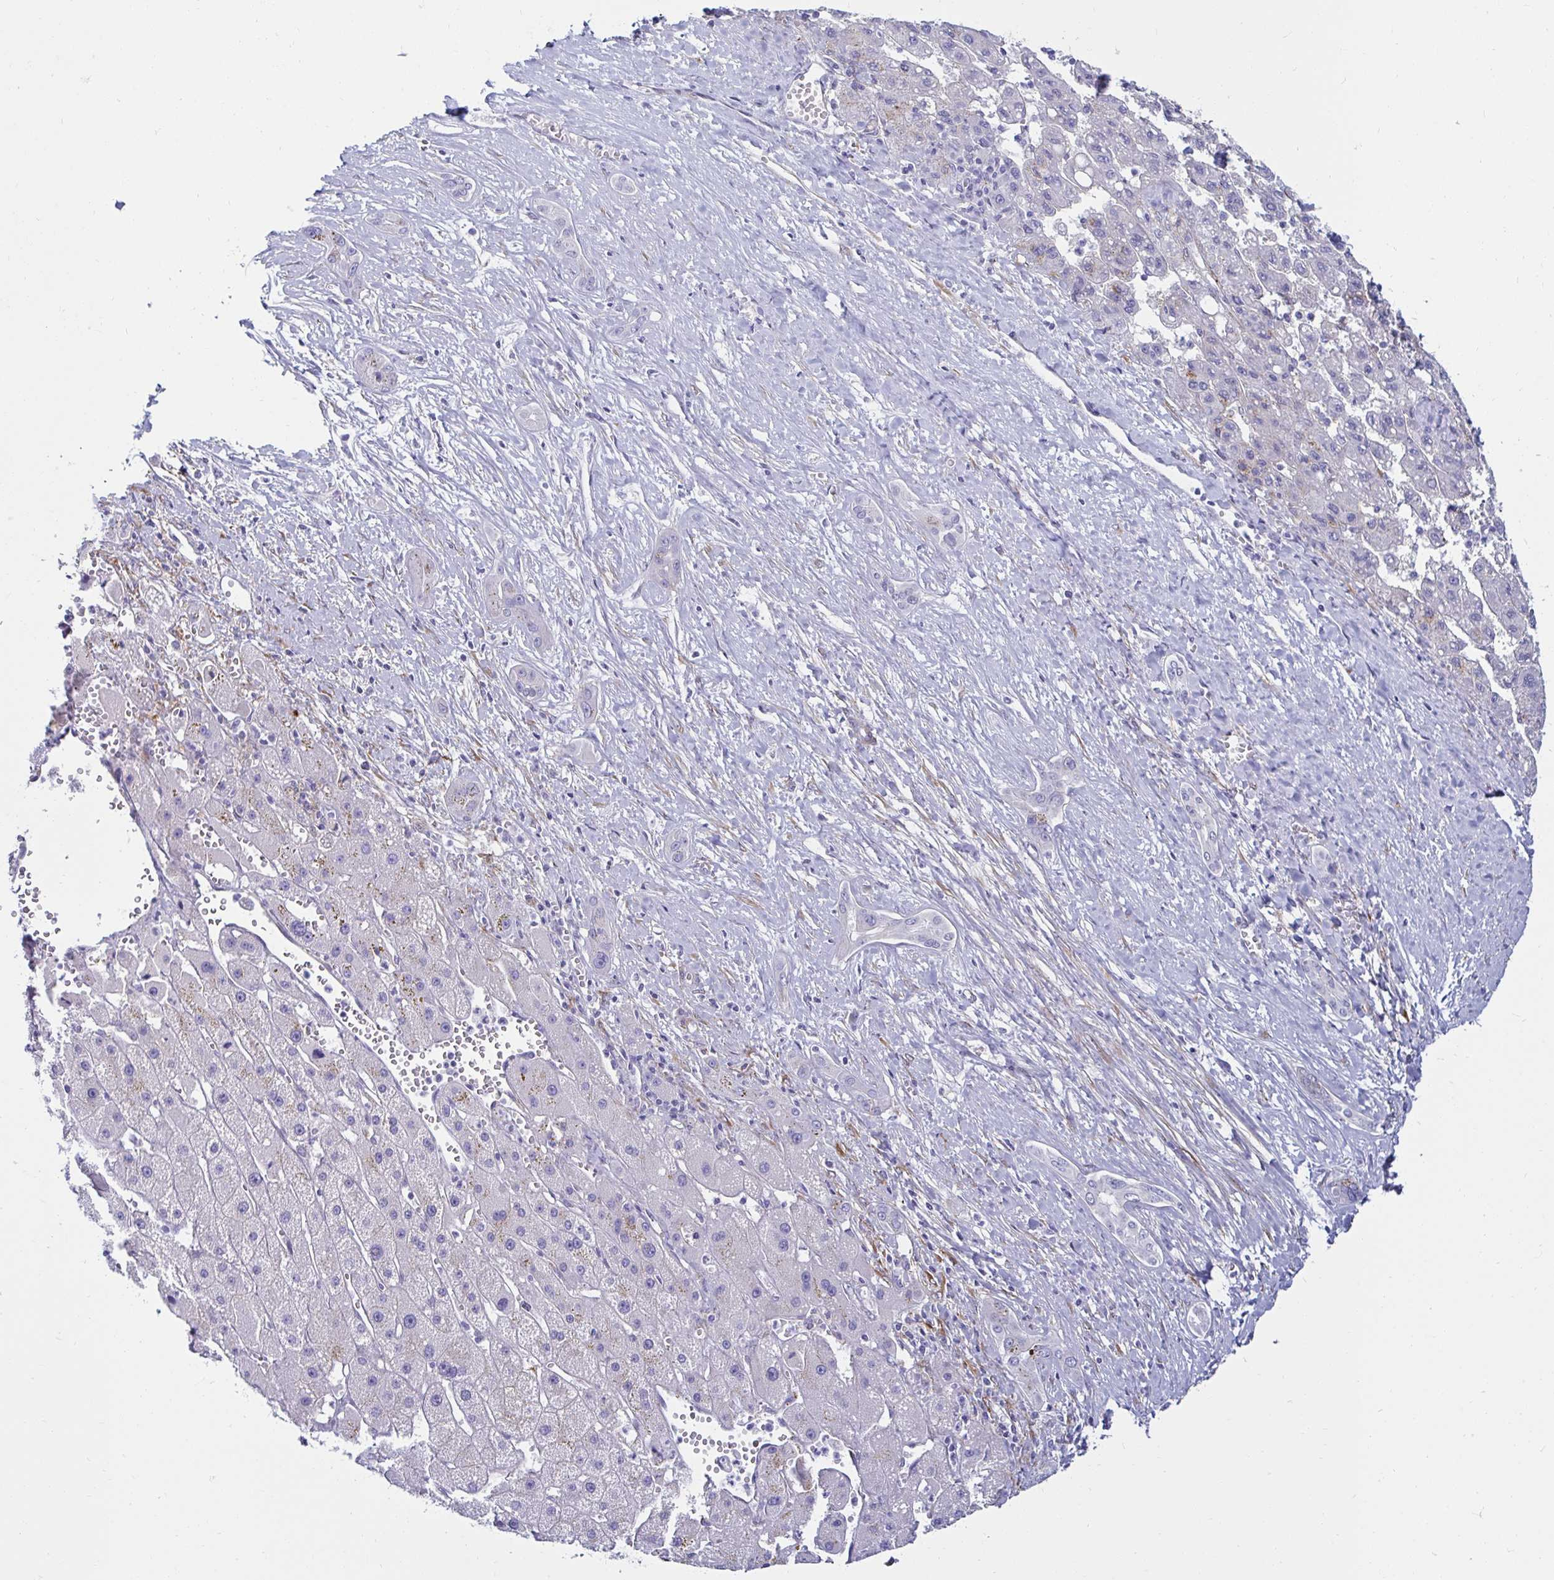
{"staining": {"intensity": "negative", "quantity": "none", "location": "none"}, "tissue": "liver cancer", "cell_type": "Tumor cells", "image_type": "cancer", "snomed": [{"axis": "morphology", "description": "Carcinoma, Hepatocellular, NOS"}, {"axis": "topography", "description": "Liver"}], "caption": "Liver cancer (hepatocellular carcinoma) stained for a protein using immunohistochemistry shows no expression tumor cells.", "gene": "ANKRD62", "patient": {"sex": "female", "age": 82}}